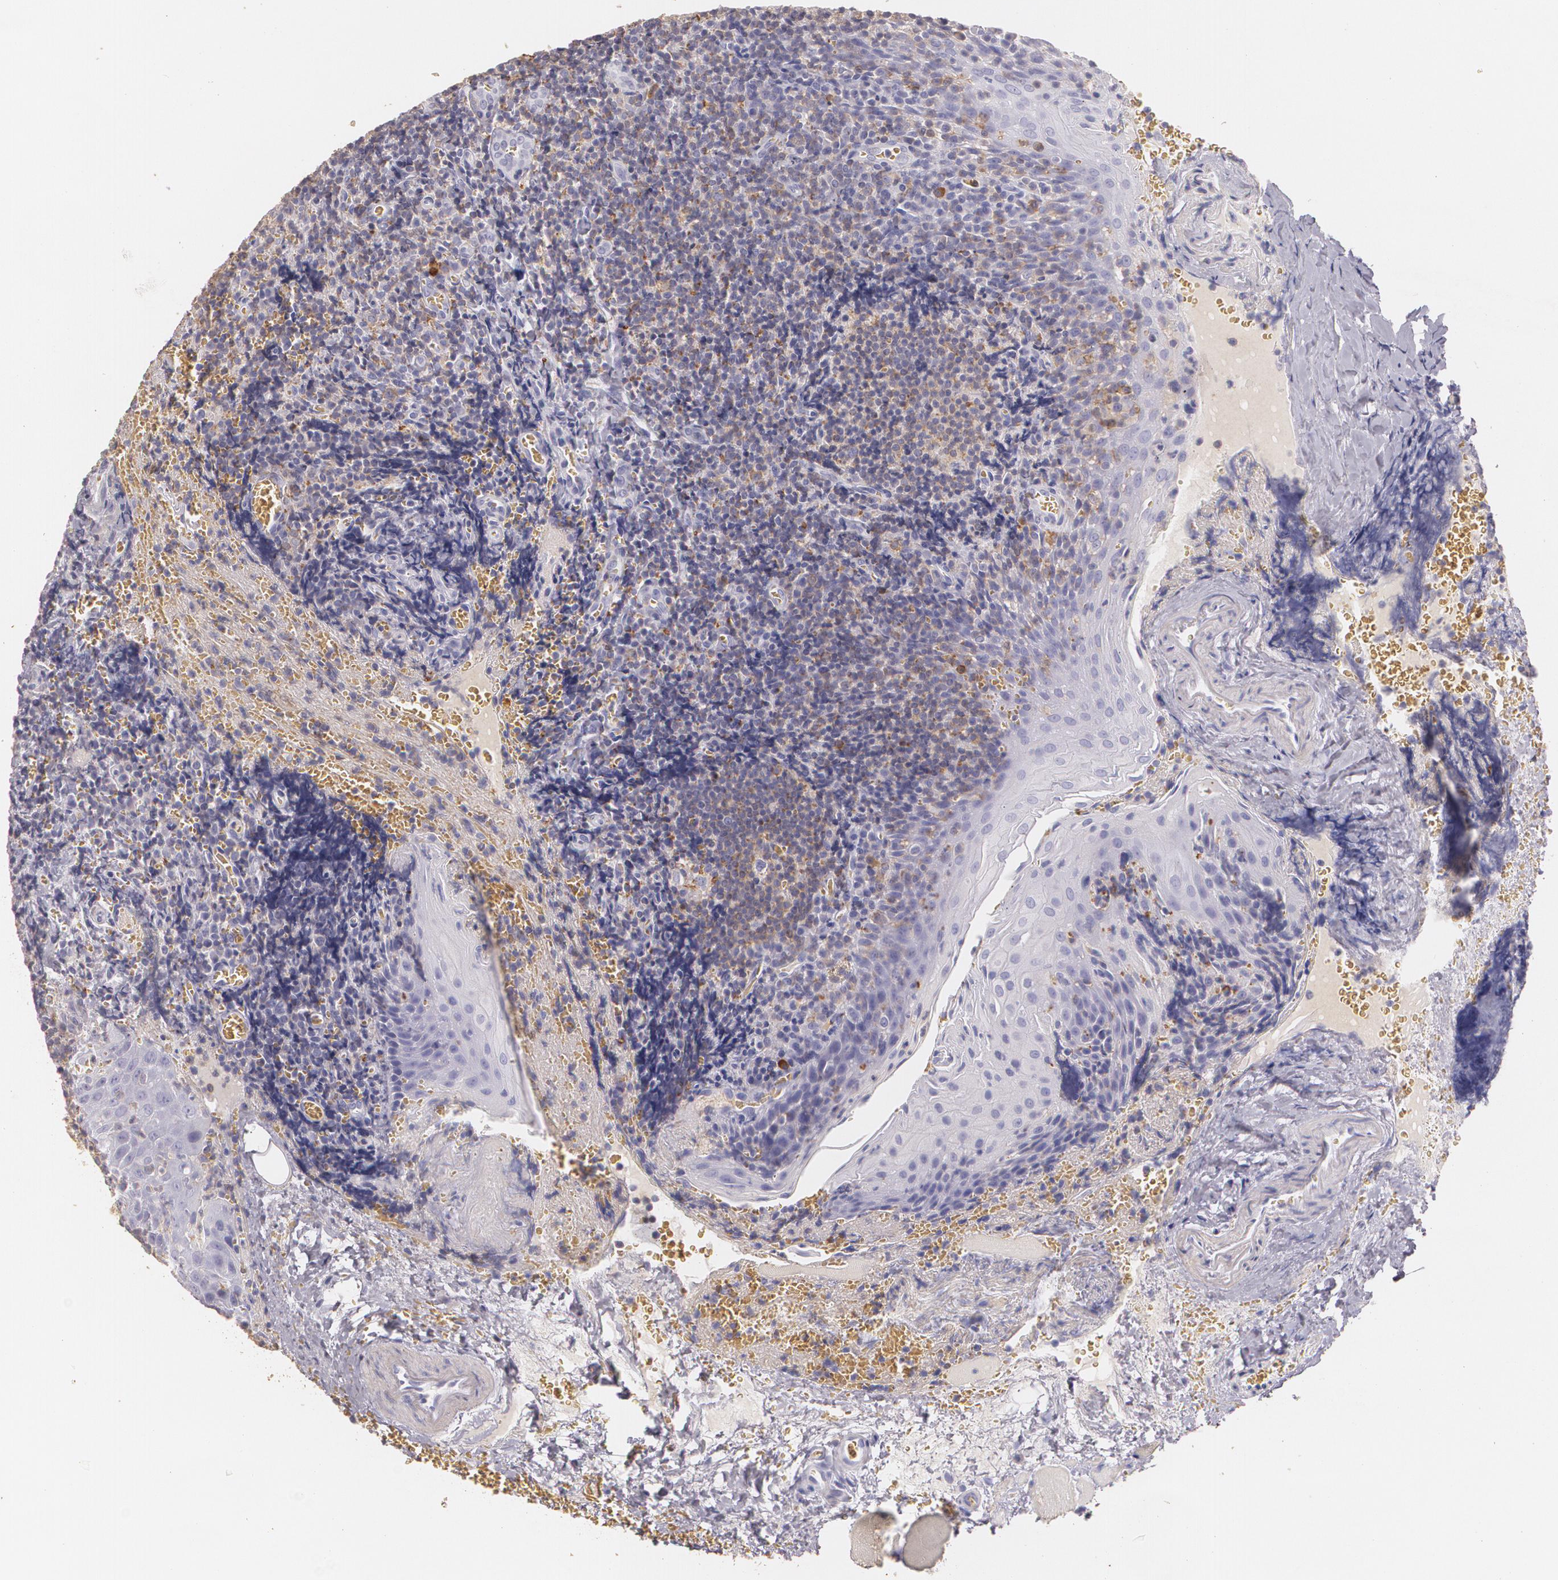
{"staining": {"intensity": "moderate", "quantity": ">75%", "location": "cytoplasmic/membranous"}, "tissue": "tonsil", "cell_type": "Germinal center cells", "image_type": "normal", "snomed": [{"axis": "morphology", "description": "Normal tissue, NOS"}, {"axis": "topography", "description": "Tonsil"}], "caption": "Immunohistochemistry (IHC) of benign tonsil exhibits medium levels of moderate cytoplasmic/membranous staining in approximately >75% of germinal center cells.", "gene": "TGFBR1", "patient": {"sex": "male", "age": 20}}